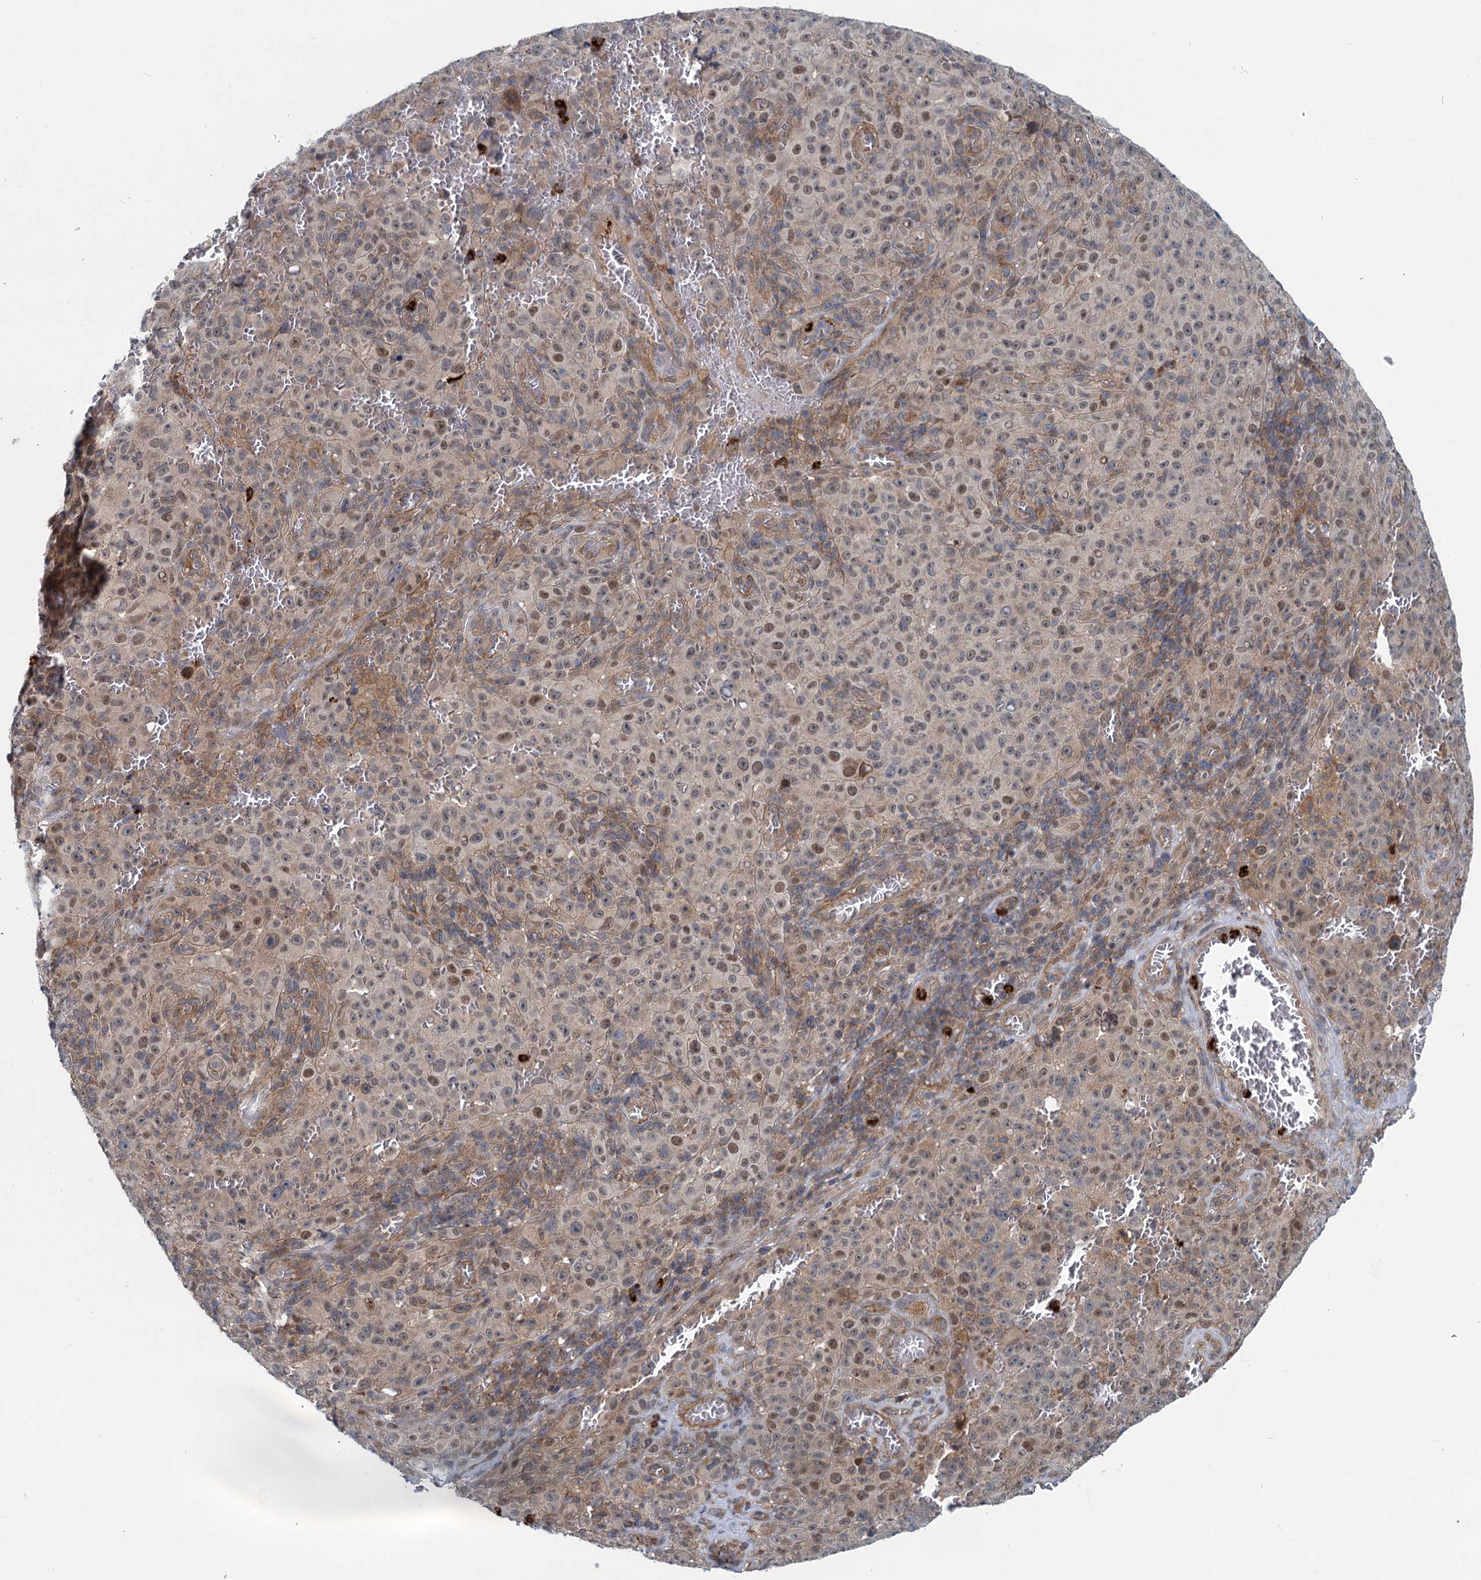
{"staining": {"intensity": "weak", "quantity": "25%-75%", "location": "cytoplasmic/membranous,nuclear"}, "tissue": "melanoma", "cell_type": "Tumor cells", "image_type": "cancer", "snomed": [{"axis": "morphology", "description": "Malignant melanoma, NOS"}, {"axis": "topography", "description": "Skin"}], "caption": "Brown immunohistochemical staining in melanoma reveals weak cytoplasmic/membranous and nuclear staining in approximately 25%-75% of tumor cells. (DAB (3,3'-diaminobenzidine) IHC, brown staining for protein, blue staining for nuclei).", "gene": "ADCY2", "patient": {"sex": "female", "age": 82}}